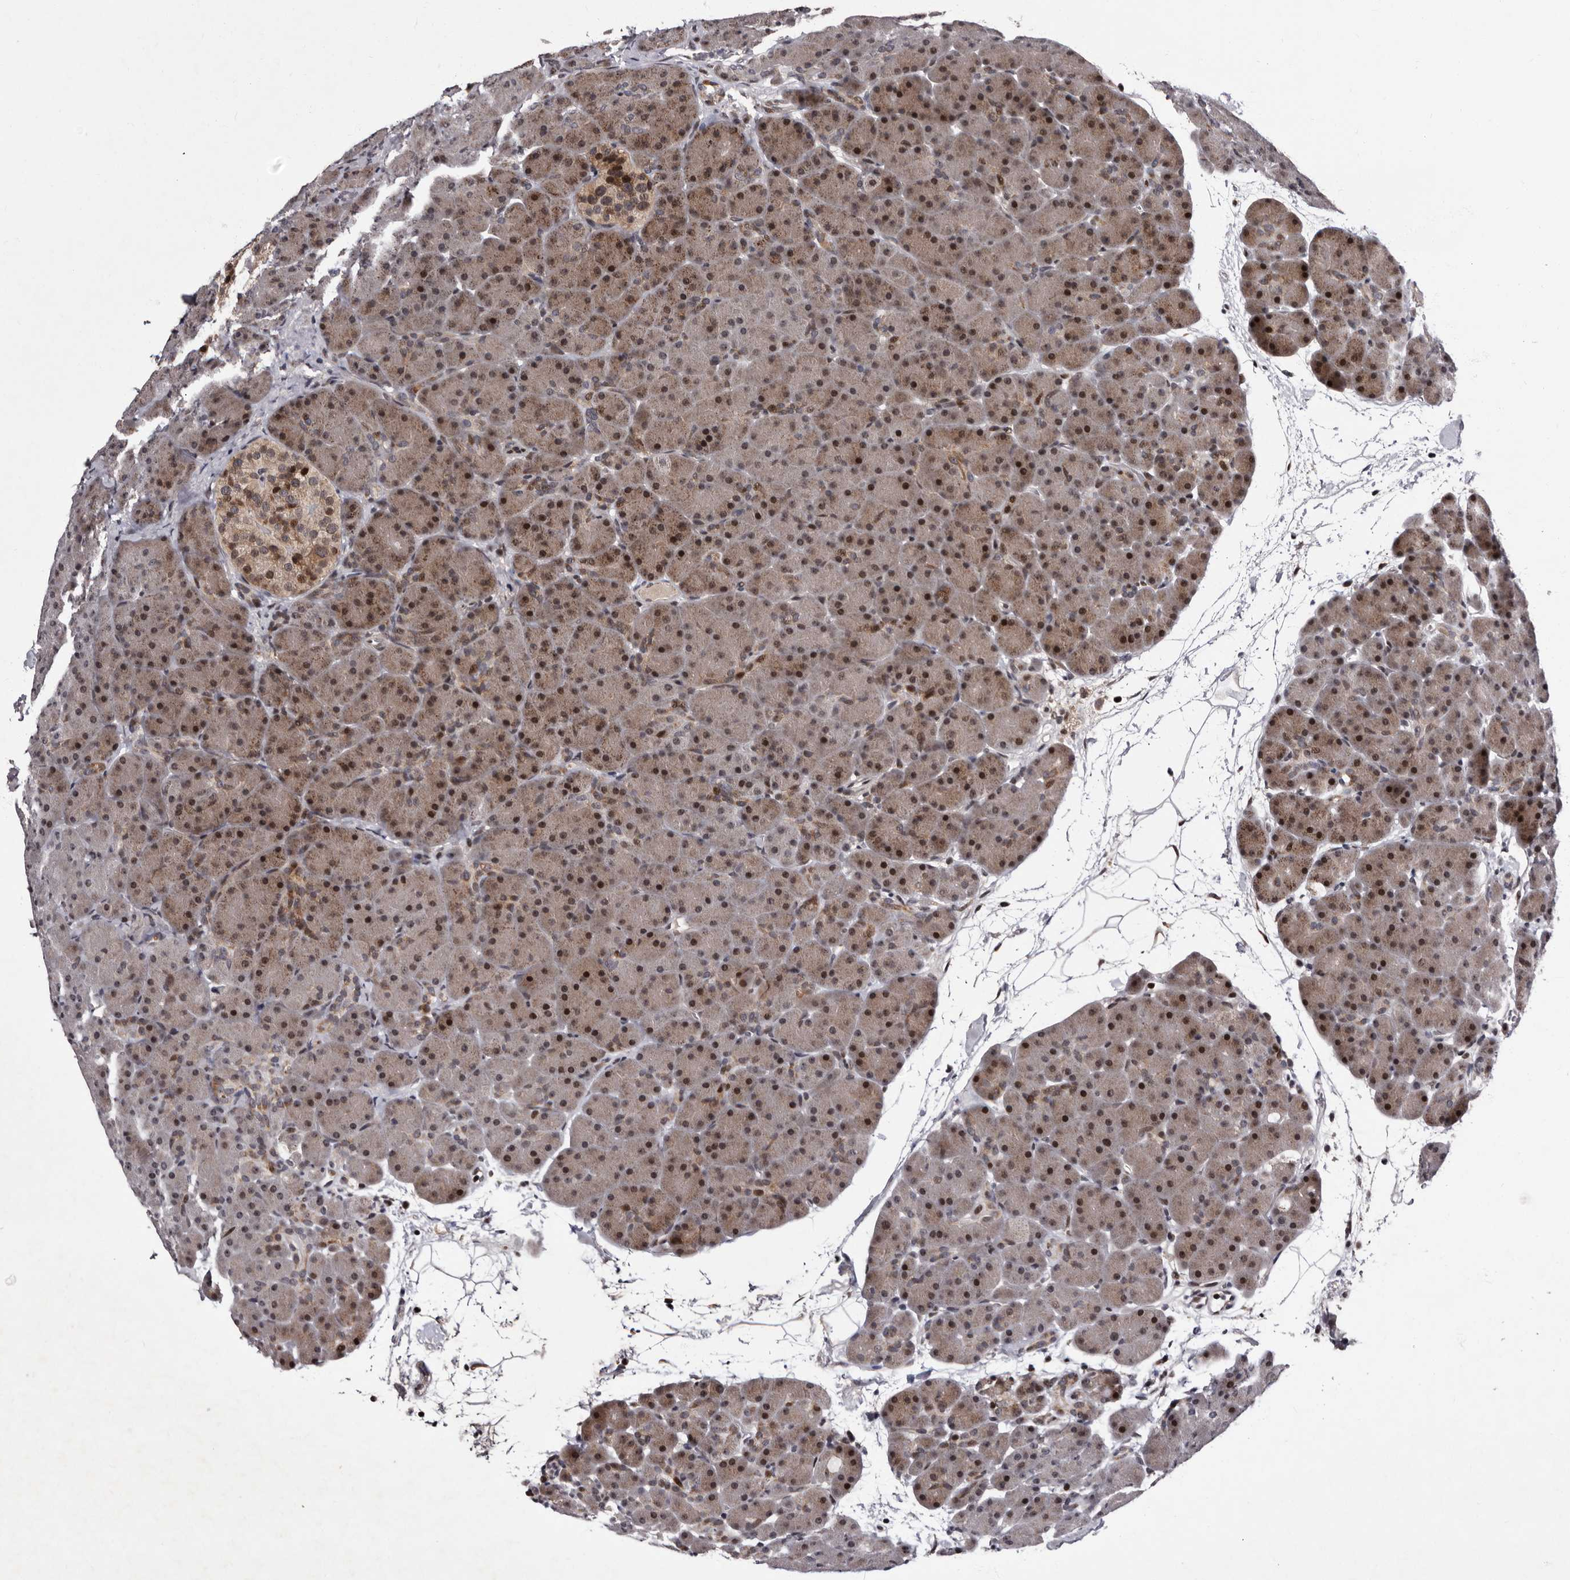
{"staining": {"intensity": "moderate", "quantity": "25%-75%", "location": "cytoplasmic/membranous,nuclear"}, "tissue": "pancreas", "cell_type": "Exocrine glandular cells", "image_type": "normal", "snomed": [{"axis": "morphology", "description": "Normal tissue, NOS"}, {"axis": "topography", "description": "Pancreas"}], "caption": "Benign pancreas displays moderate cytoplasmic/membranous,nuclear positivity in approximately 25%-75% of exocrine glandular cells The staining was performed using DAB to visualize the protein expression in brown, while the nuclei were stained in blue with hematoxylin (Magnification: 20x)..", "gene": "TNKS", "patient": {"sex": "male", "age": 66}}